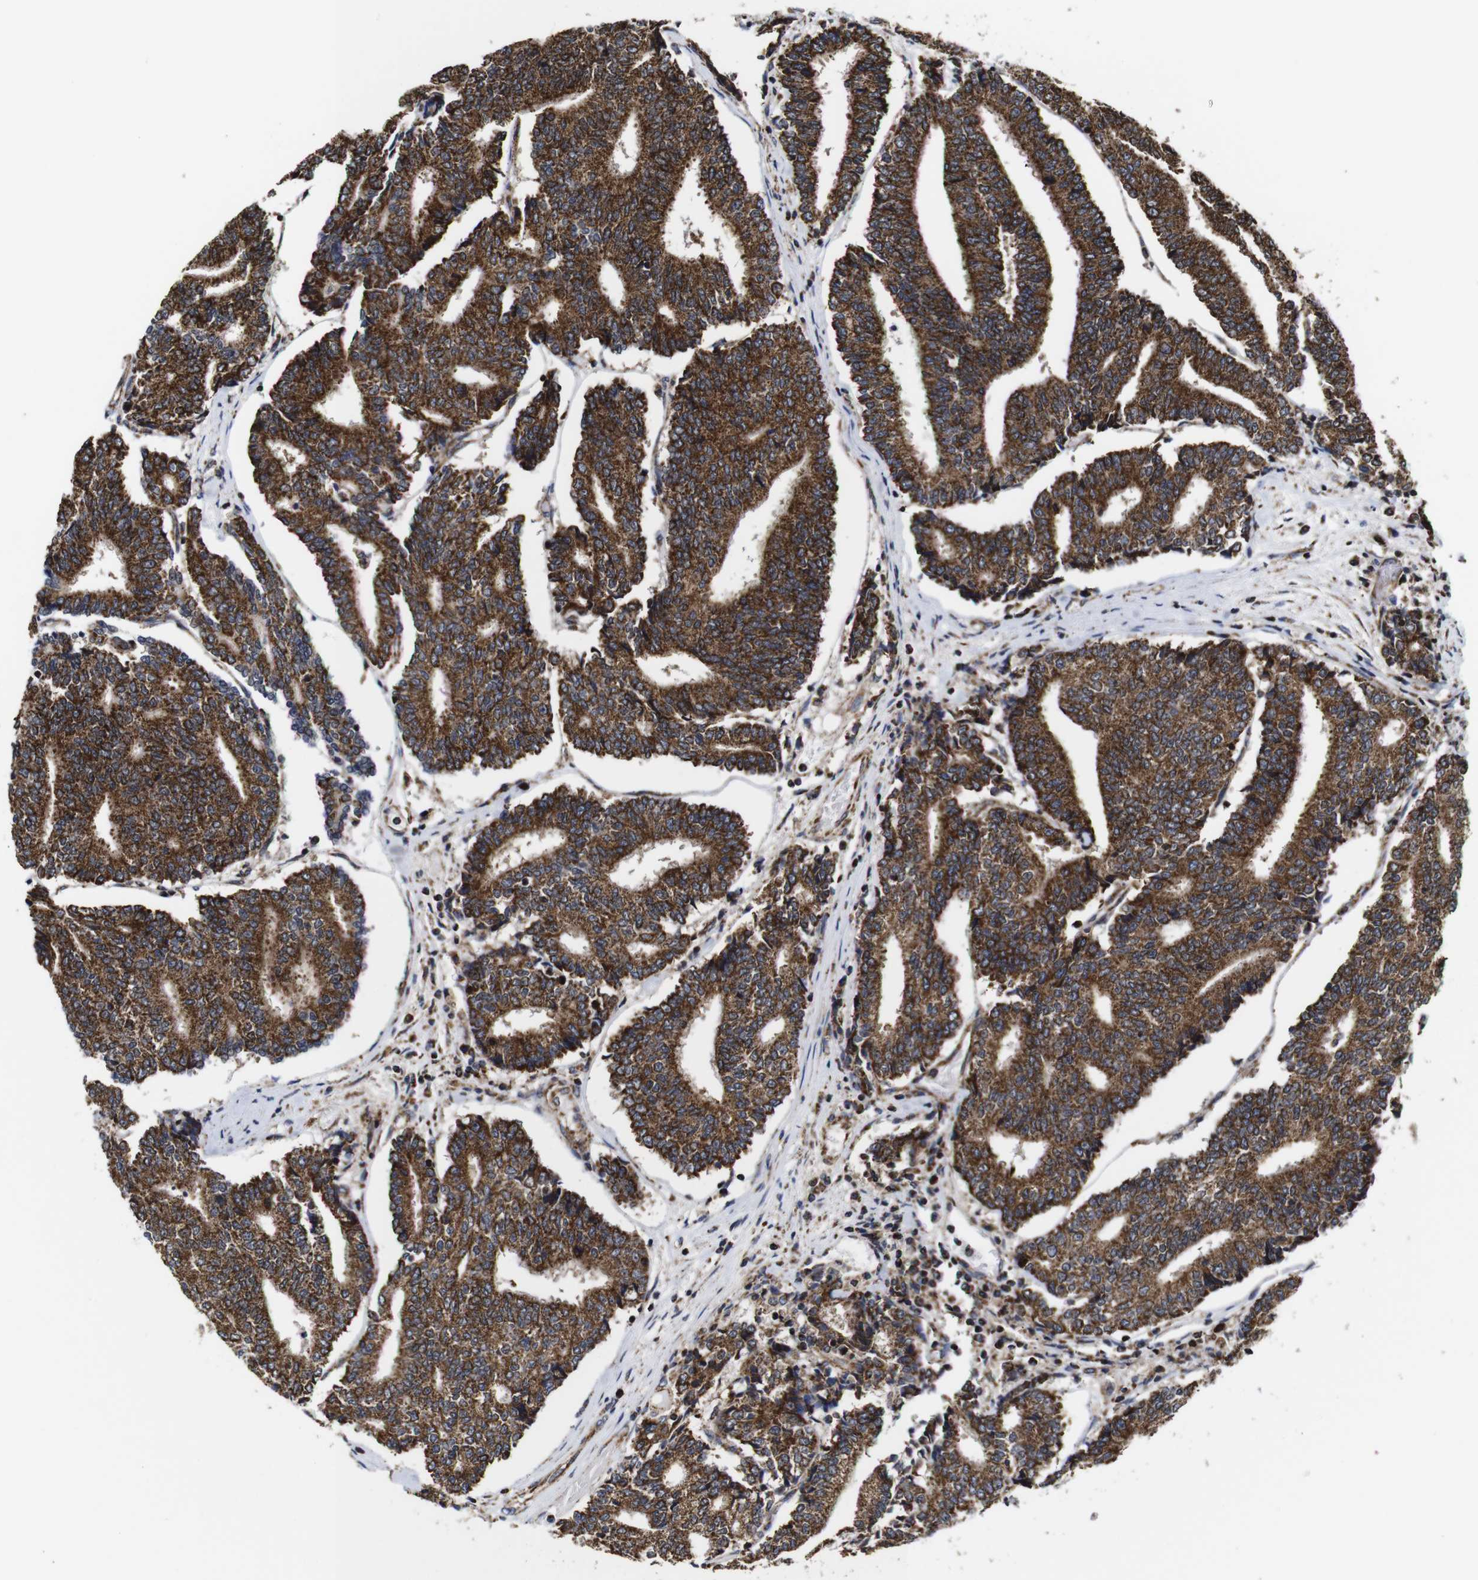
{"staining": {"intensity": "strong", "quantity": ">75%", "location": "cytoplasmic/membranous"}, "tissue": "prostate cancer", "cell_type": "Tumor cells", "image_type": "cancer", "snomed": [{"axis": "morphology", "description": "Normal tissue, NOS"}, {"axis": "morphology", "description": "Adenocarcinoma, High grade"}, {"axis": "topography", "description": "Prostate"}, {"axis": "topography", "description": "Seminal veicle"}], "caption": "DAB immunohistochemical staining of prostate cancer (high-grade adenocarcinoma) demonstrates strong cytoplasmic/membranous protein positivity in approximately >75% of tumor cells.", "gene": "C17orf80", "patient": {"sex": "male", "age": 55}}